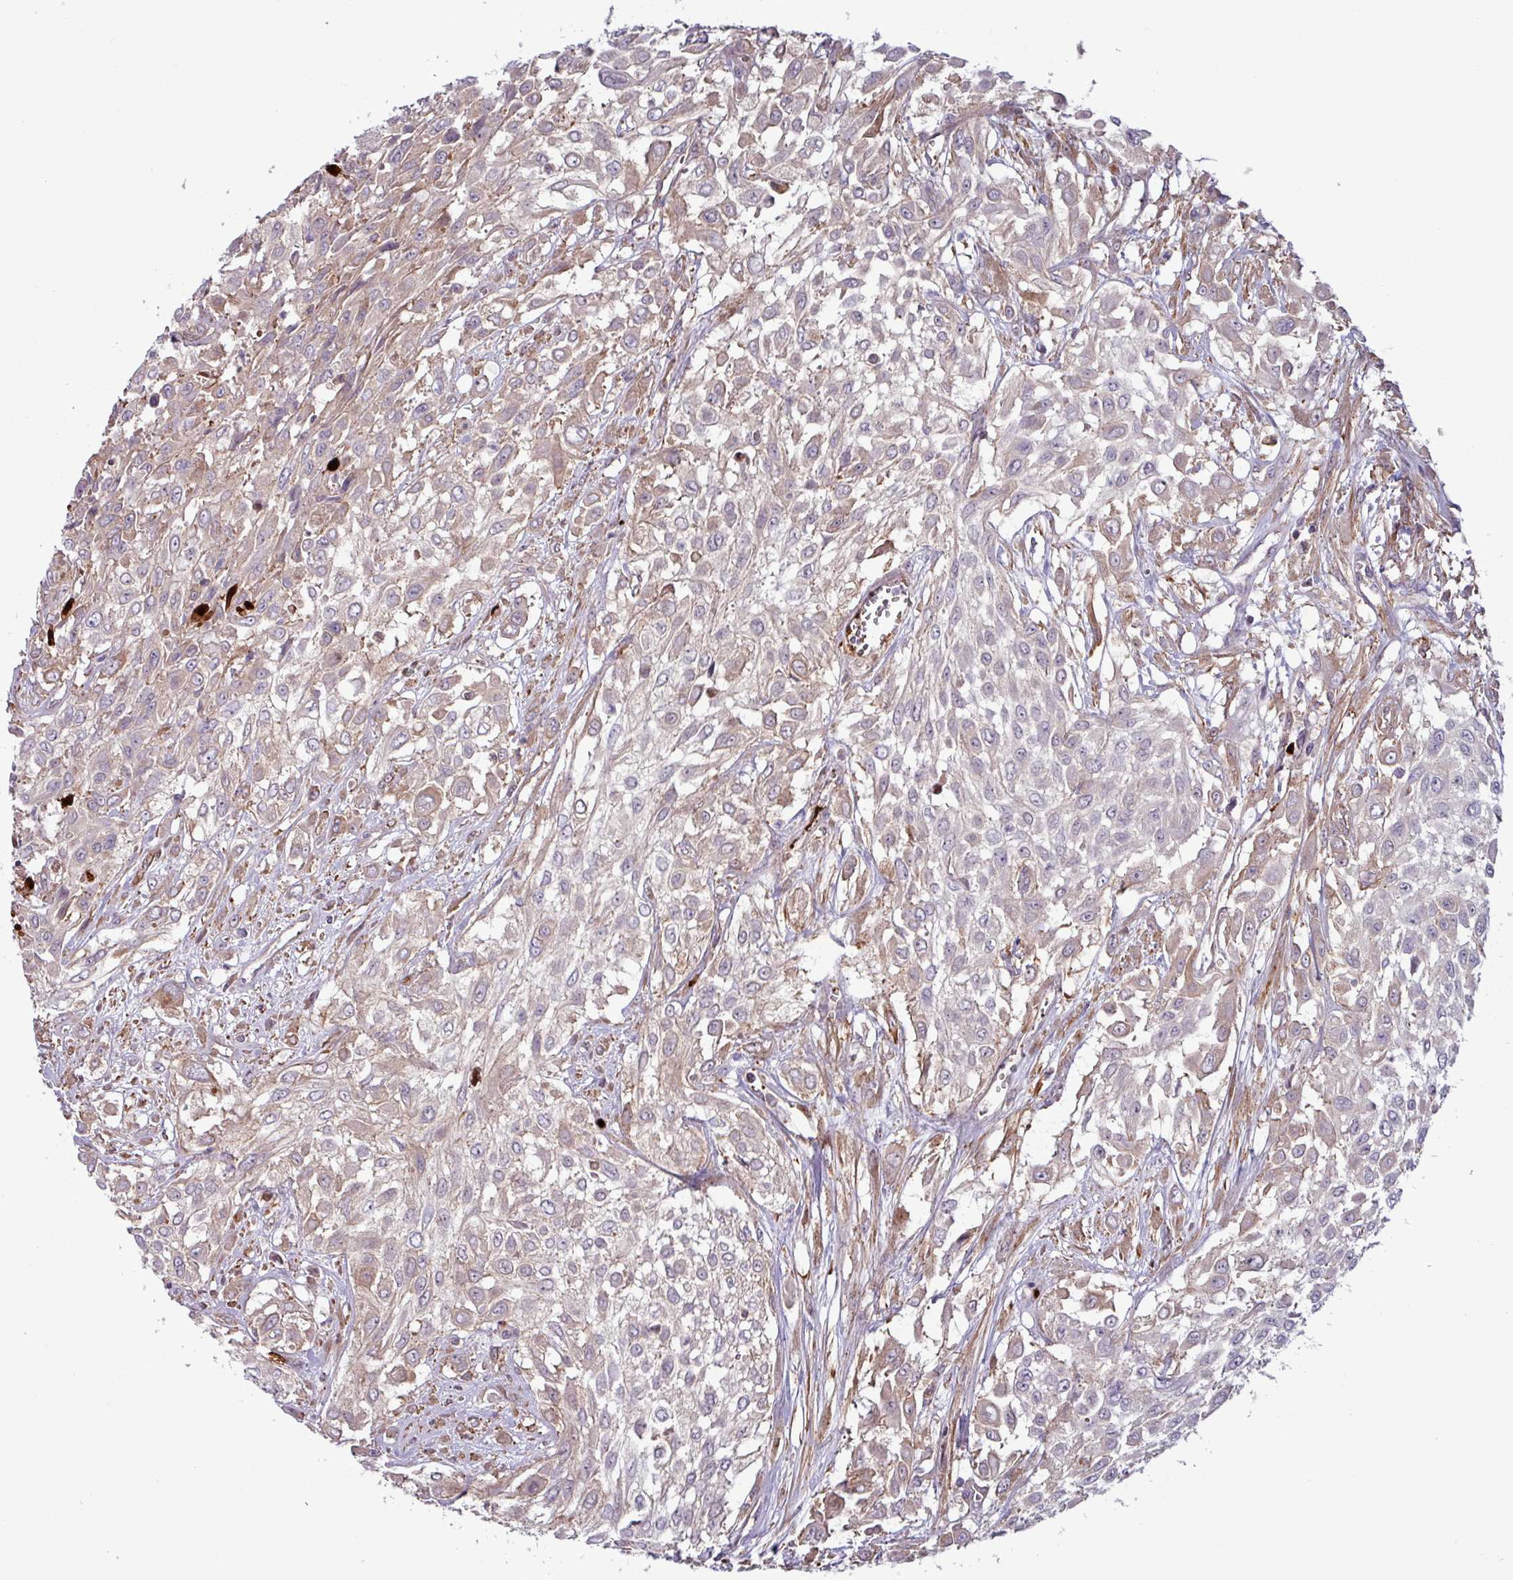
{"staining": {"intensity": "negative", "quantity": "none", "location": "none"}, "tissue": "urothelial cancer", "cell_type": "Tumor cells", "image_type": "cancer", "snomed": [{"axis": "morphology", "description": "Urothelial carcinoma, High grade"}, {"axis": "topography", "description": "Urinary bladder"}], "caption": "Tumor cells show no significant protein expression in urothelial carcinoma (high-grade).", "gene": "PCED1A", "patient": {"sex": "male", "age": 57}}